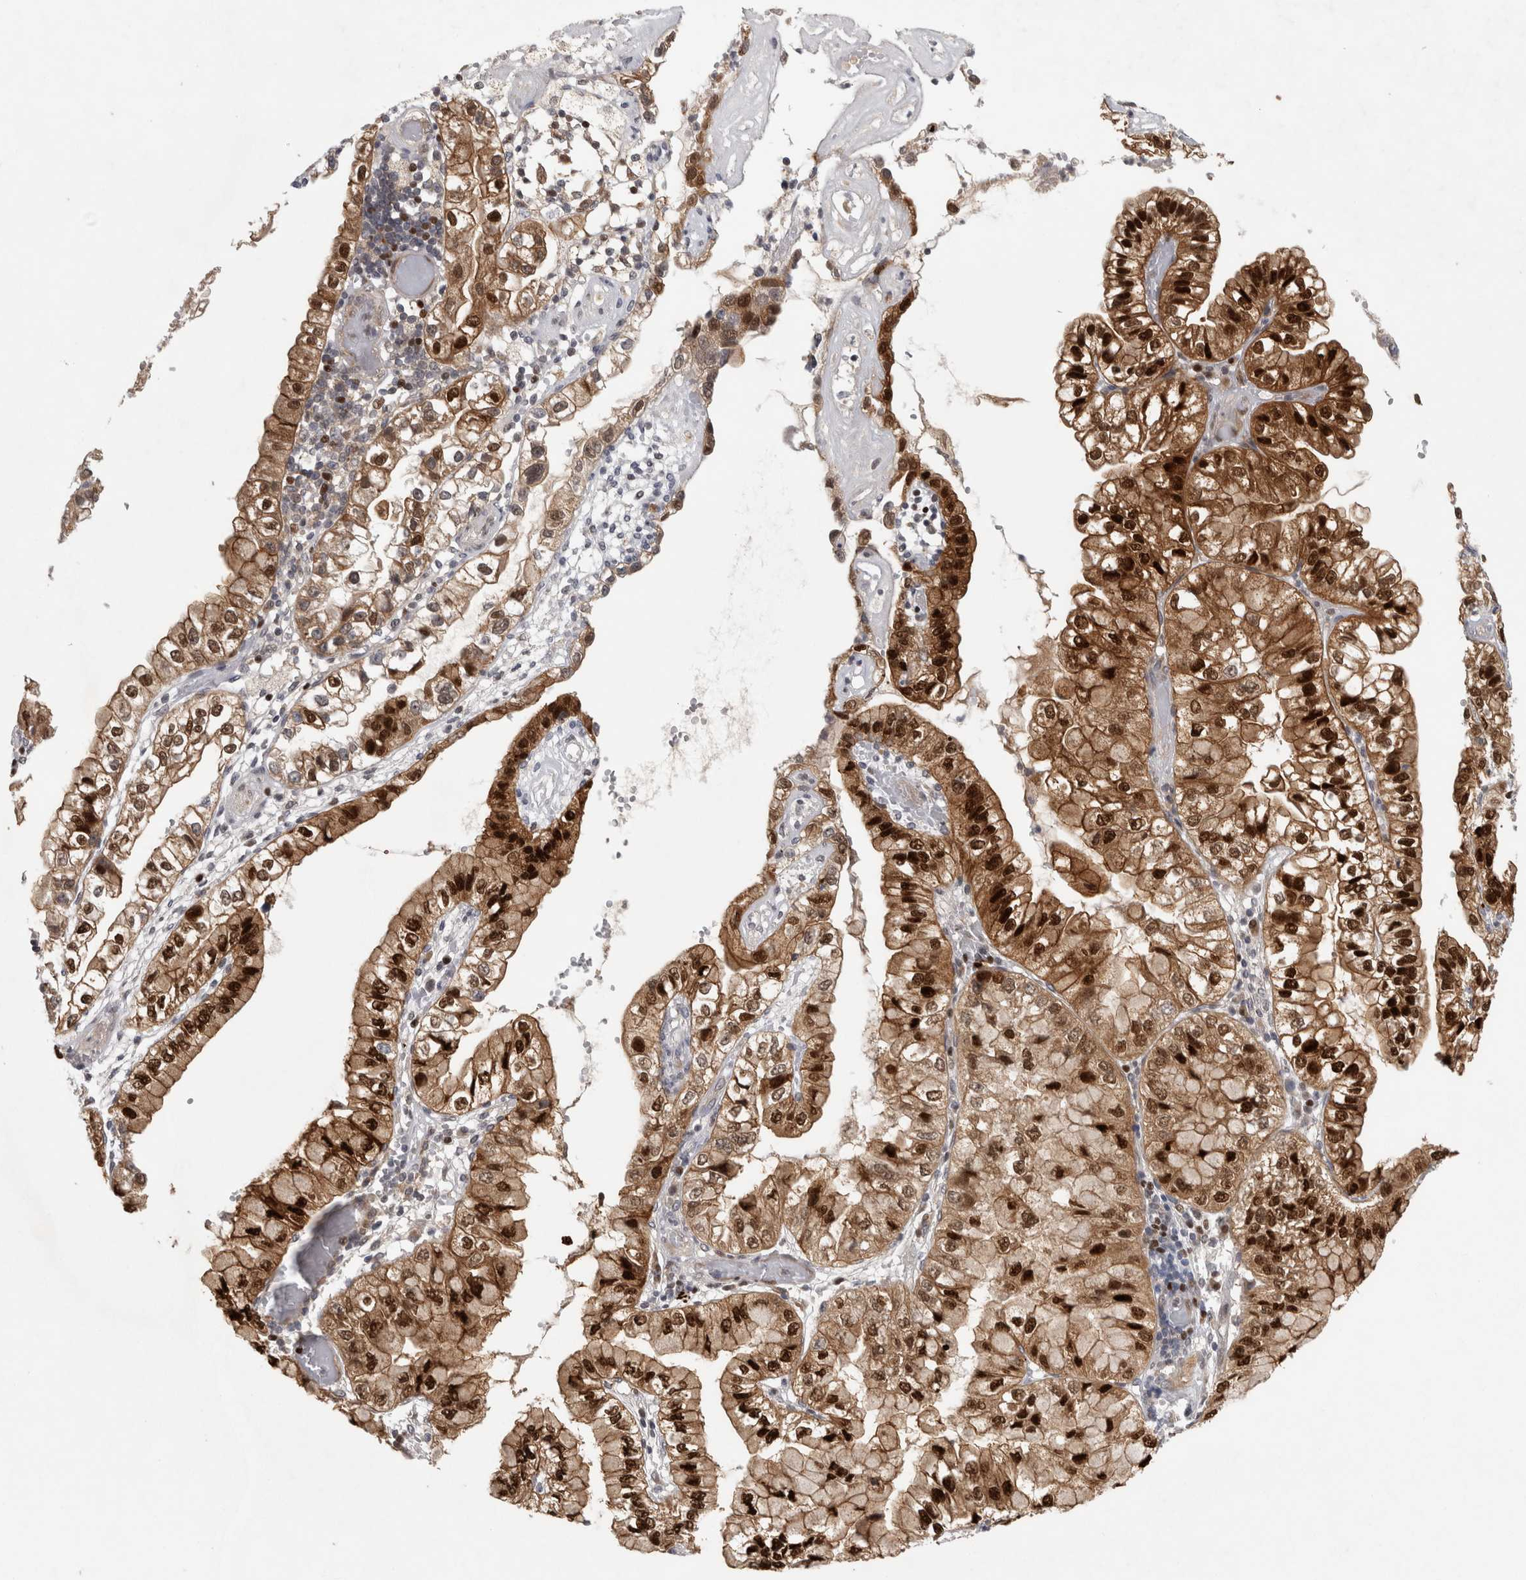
{"staining": {"intensity": "strong", "quantity": ">75%", "location": "cytoplasmic/membranous,nuclear"}, "tissue": "liver cancer", "cell_type": "Tumor cells", "image_type": "cancer", "snomed": [{"axis": "morphology", "description": "Cholangiocarcinoma"}, {"axis": "topography", "description": "Liver"}], "caption": "DAB (3,3'-diaminobenzidine) immunohistochemical staining of human liver cholangiocarcinoma shows strong cytoplasmic/membranous and nuclear protein staining in about >75% of tumor cells.", "gene": "KDM8", "patient": {"sex": "female", "age": 79}}